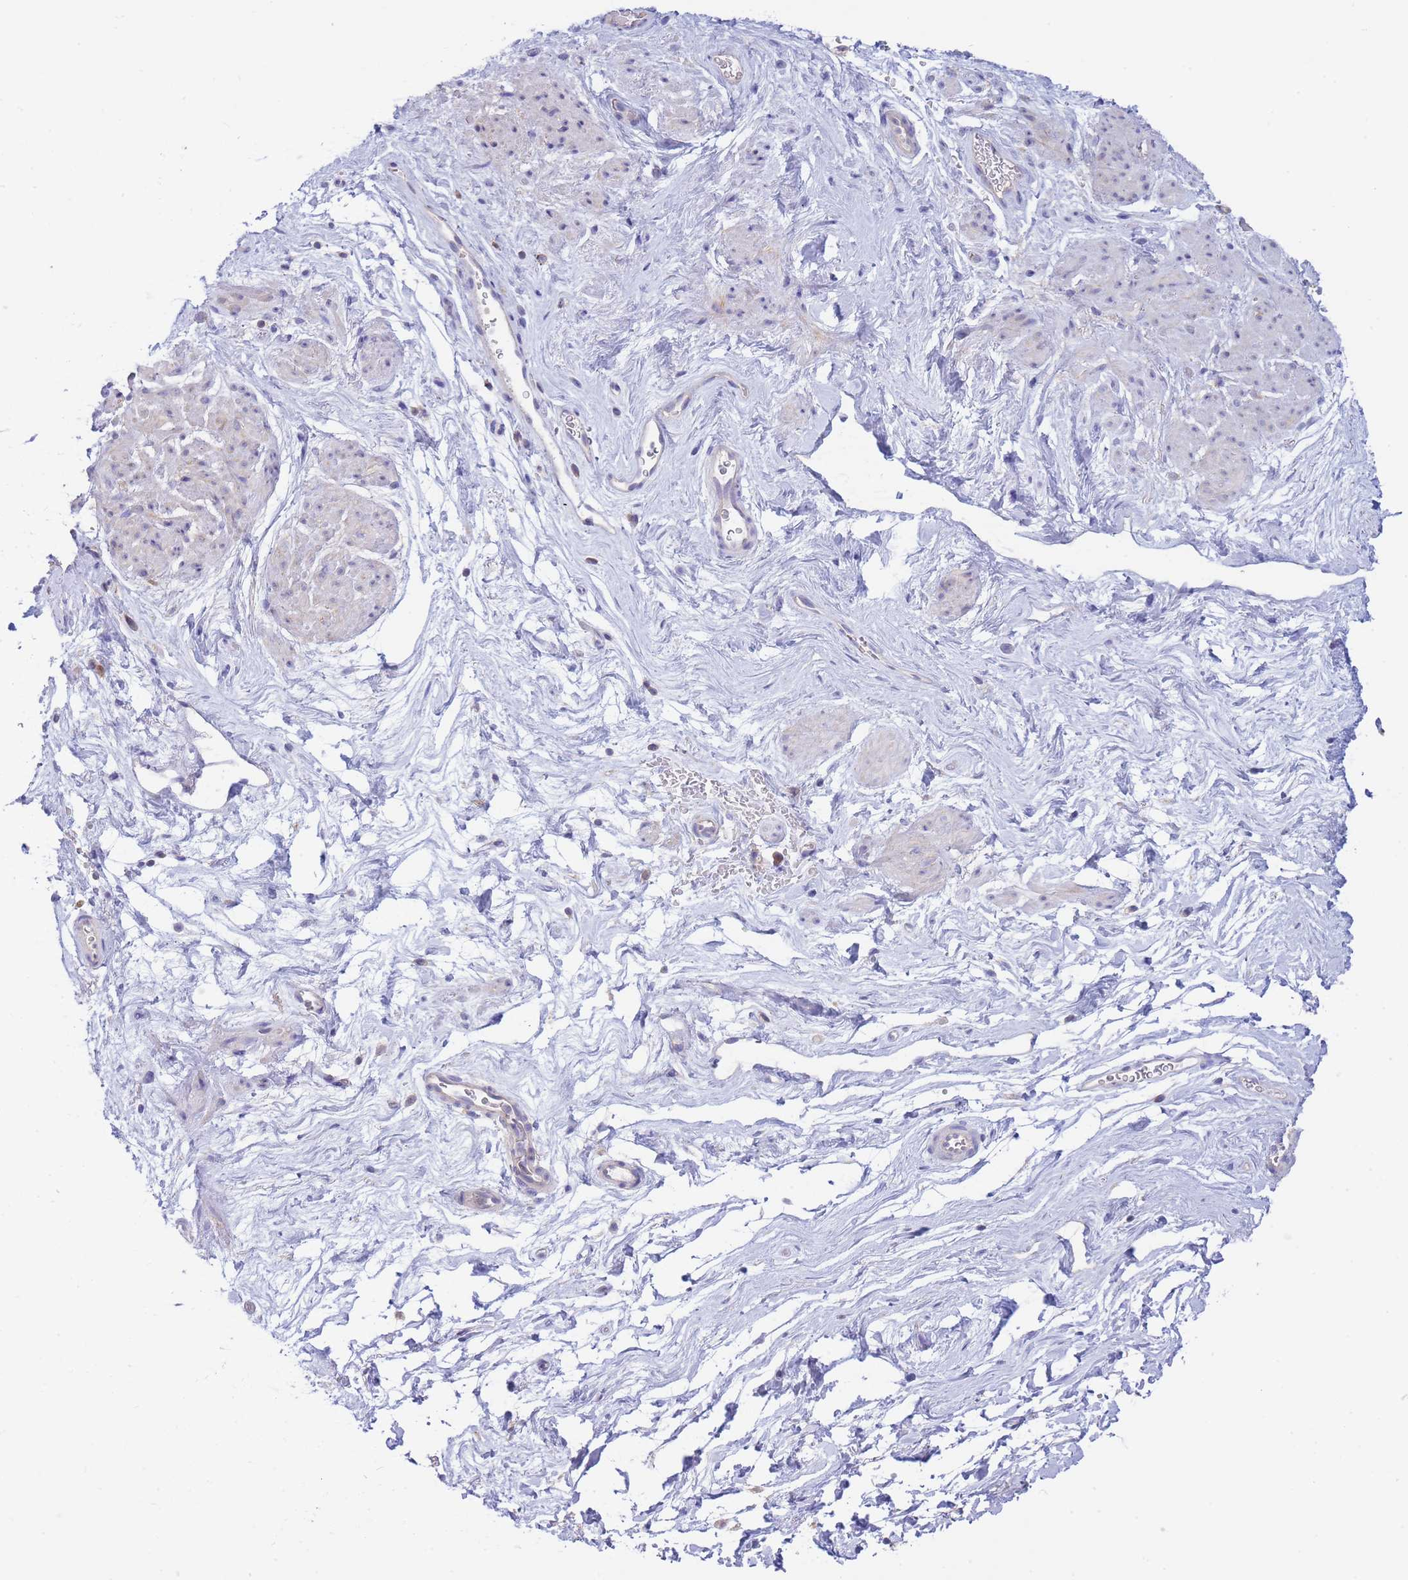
{"staining": {"intensity": "negative", "quantity": "none", "location": "none"}, "tissue": "smooth muscle", "cell_type": "Smooth muscle cells", "image_type": "normal", "snomed": [{"axis": "morphology", "description": "Normal tissue, NOS"}, {"axis": "topography", "description": "Smooth muscle"}, {"axis": "topography", "description": "Peripheral nerve tissue"}], "caption": "Immunohistochemistry (IHC) image of benign smooth muscle: human smooth muscle stained with DAB exhibits no significant protein expression in smooth muscle cells. Nuclei are stained in blue.", "gene": "SH2B2", "patient": {"sex": "male", "age": 69}}